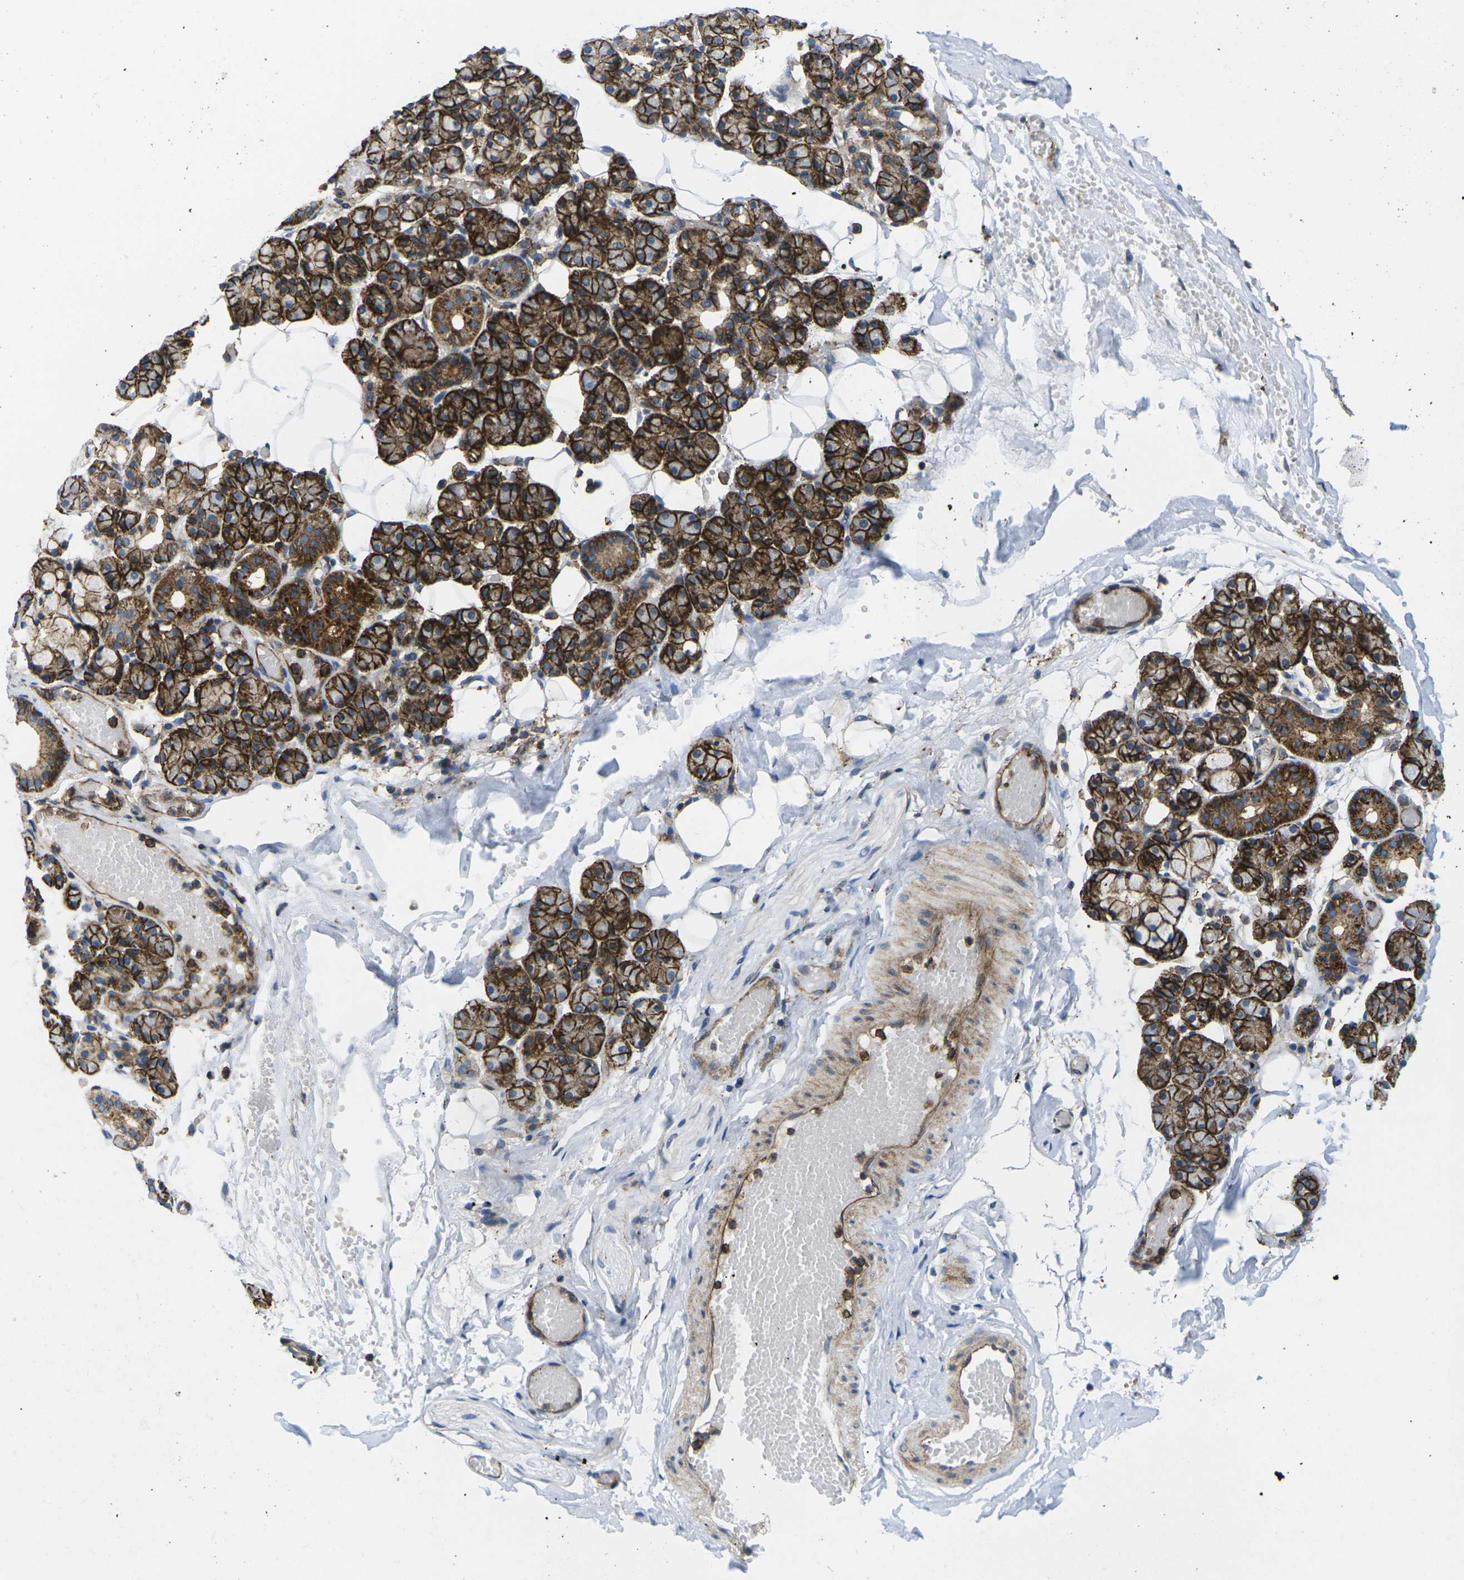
{"staining": {"intensity": "strong", "quantity": ">75%", "location": "cytoplasmic/membranous"}, "tissue": "salivary gland", "cell_type": "Glandular cells", "image_type": "normal", "snomed": [{"axis": "morphology", "description": "Normal tissue, NOS"}, {"axis": "topography", "description": "Salivary gland"}], "caption": "High-magnification brightfield microscopy of unremarkable salivary gland stained with DAB (3,3'-diaminobenzidine) (brown) and counterstained with hematoxylin (blue). glandular cells exhibit strong cytoplasmic/membranous expression is identified in approximately>75% of cells. The staining is performed using DAB brown chromogen to label protein expression. The nuclei are counter-stained blue using hematoxylin.", "gene": "IQGAP1", "patient": {"sex": "male", "age": 63}}